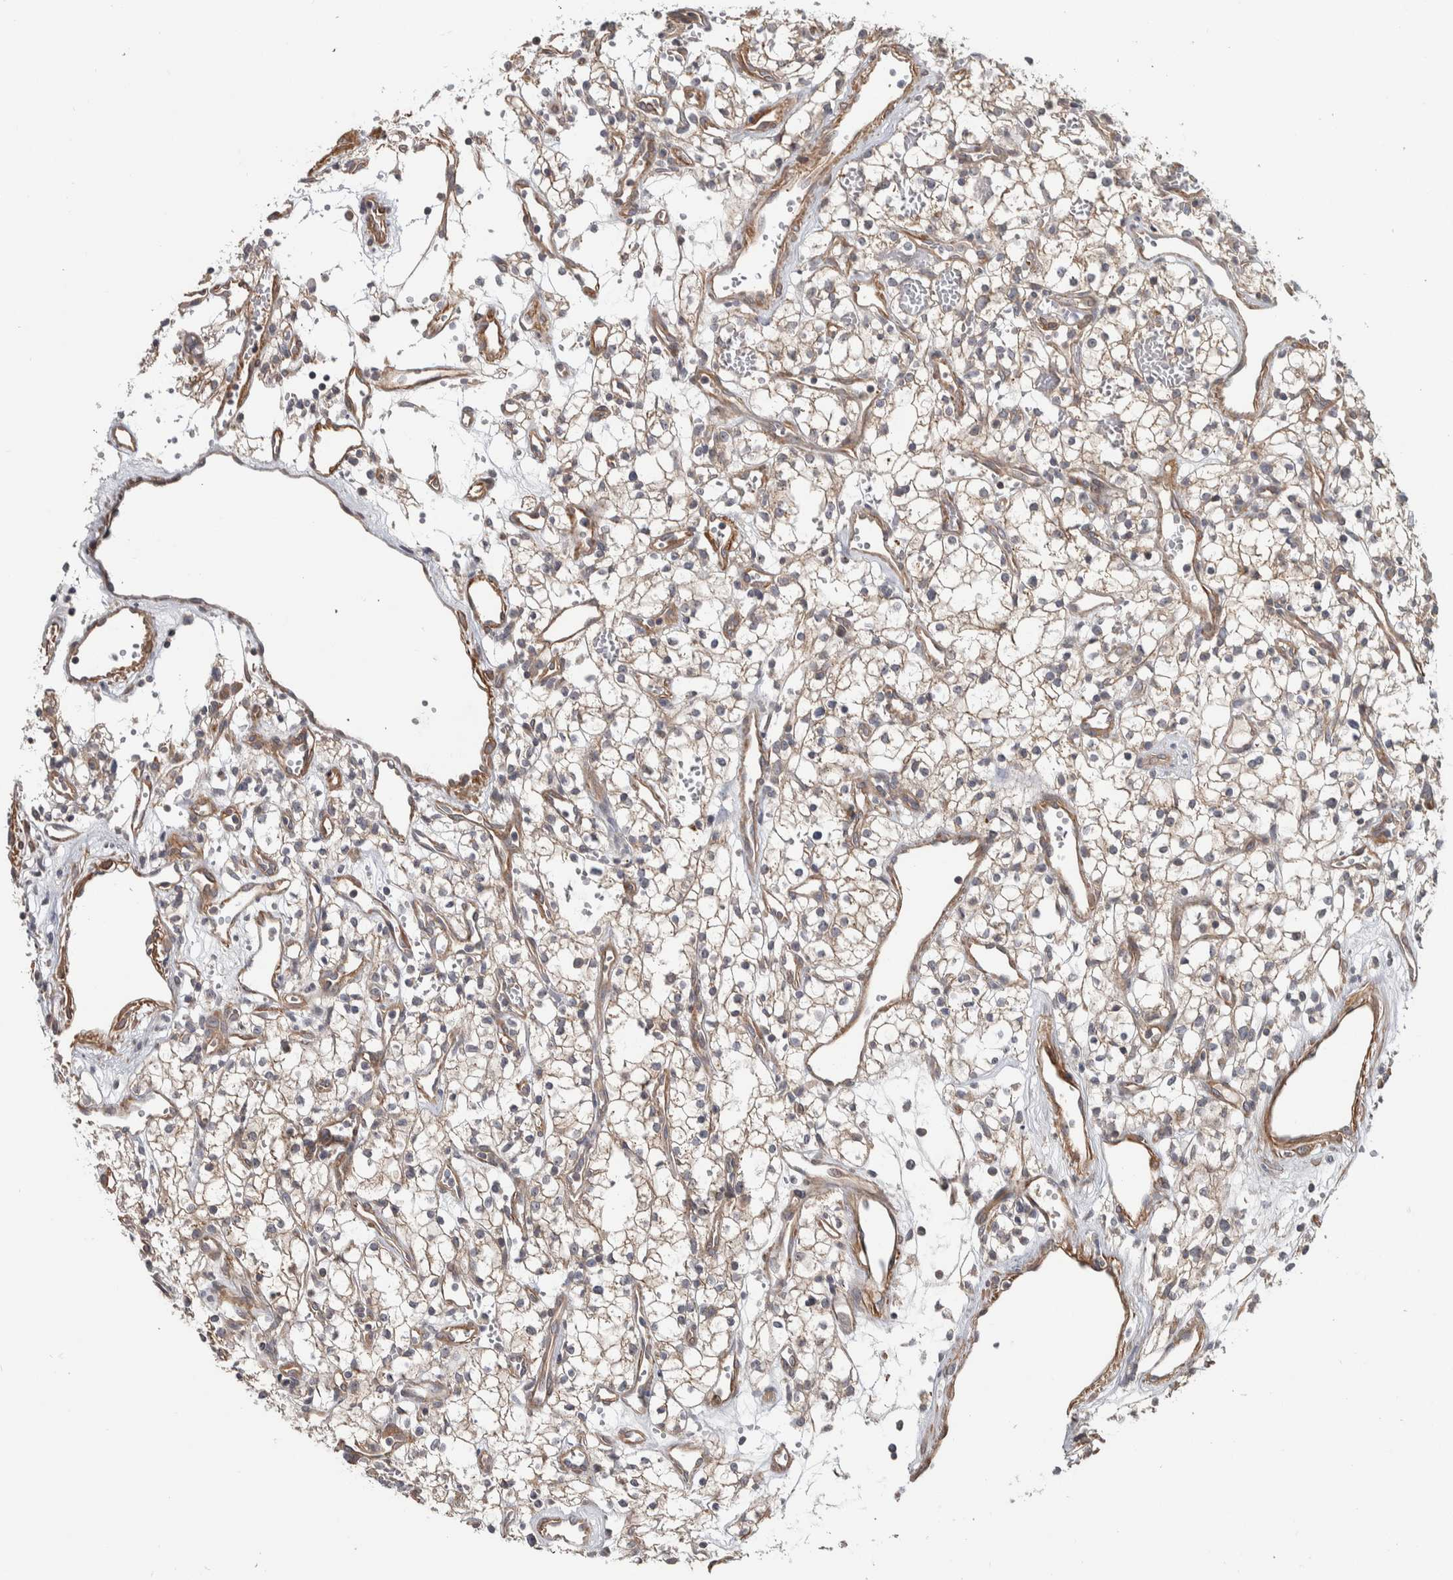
{"staining": {"intensity": "weak", "quantity": "<25%", "location": "cytoplasmic/membranous"}, "tissue": "renal cancer", "cell_type": "Tumor cells", "image_type": "cancer", "snomed": [{"axis": "morphology", "description": "Adenocarcinoma, NOS"}, {"axis": "topography", "description": "Kidney"}], "caption": "This image is of renal cancer (adenocarcinoma) stained with IHC to label a protein in brown with the nuclei are counter-stained blue. There is no staining in tumor cells.", "gene": "CHMP4C", "patient": {"sex": "male", "age": 59}}